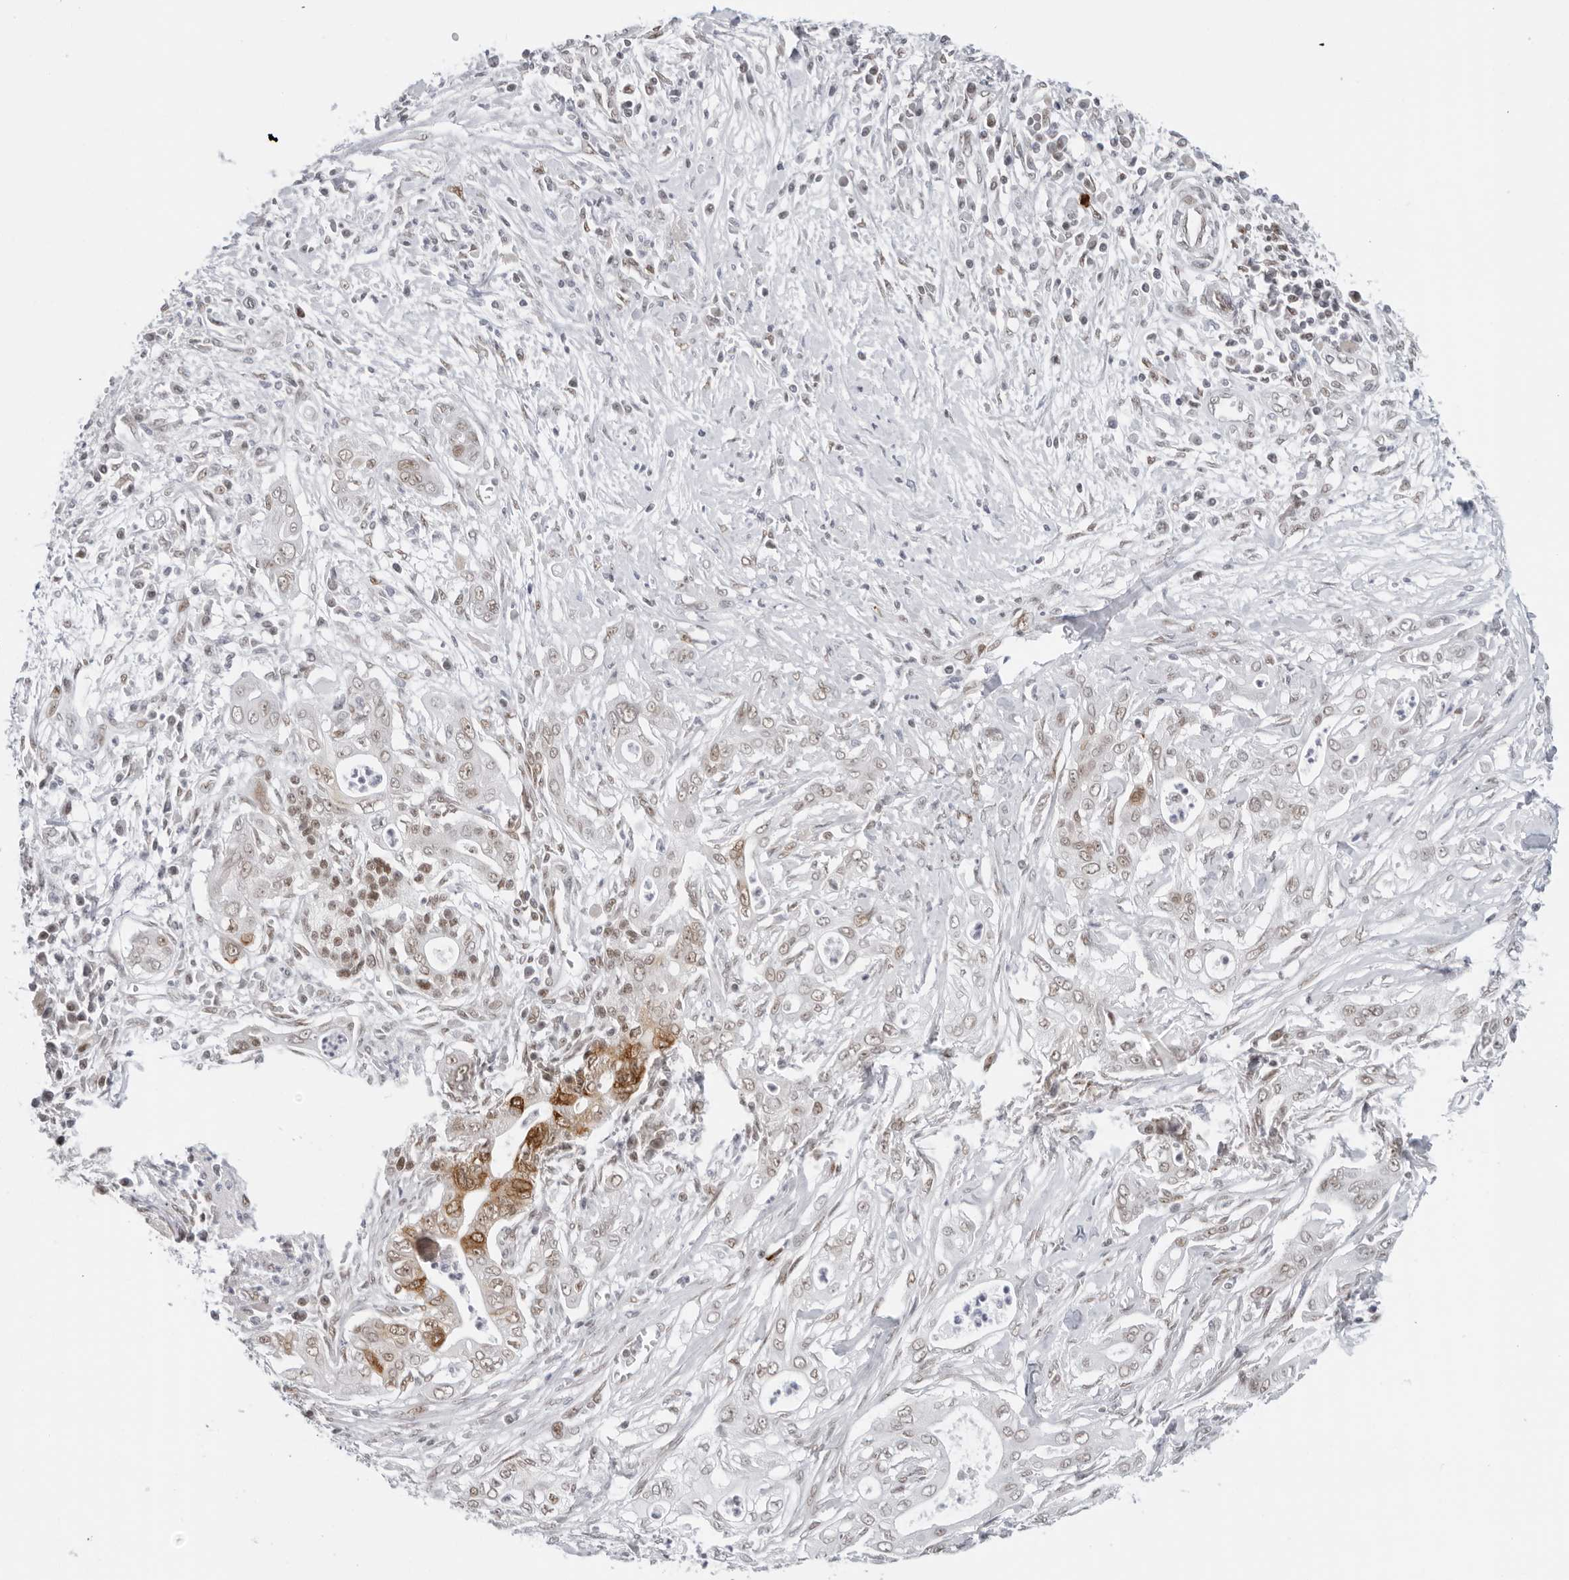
{"staining": {"intensity": "moderate", "quantity": "<25%", "location": "cytoplasmic/membranous,nuclear"}, "tissue": "pancreatic cancer", "cell_type": "Tumor cells", "image_type": "cancer", "snomed": [{"axis": "morphology", "description": "Adenocarcinoma, NOS"}, {"axis": "topography", "description": "Pancreas"}], "caption": "Human pancreatic cancer (adenocarcinoma) stained with a protein marker shows moderate staining in tumor cells.", "gene": "FOXK2", "patient": {"sex": "male", "age": 58}}